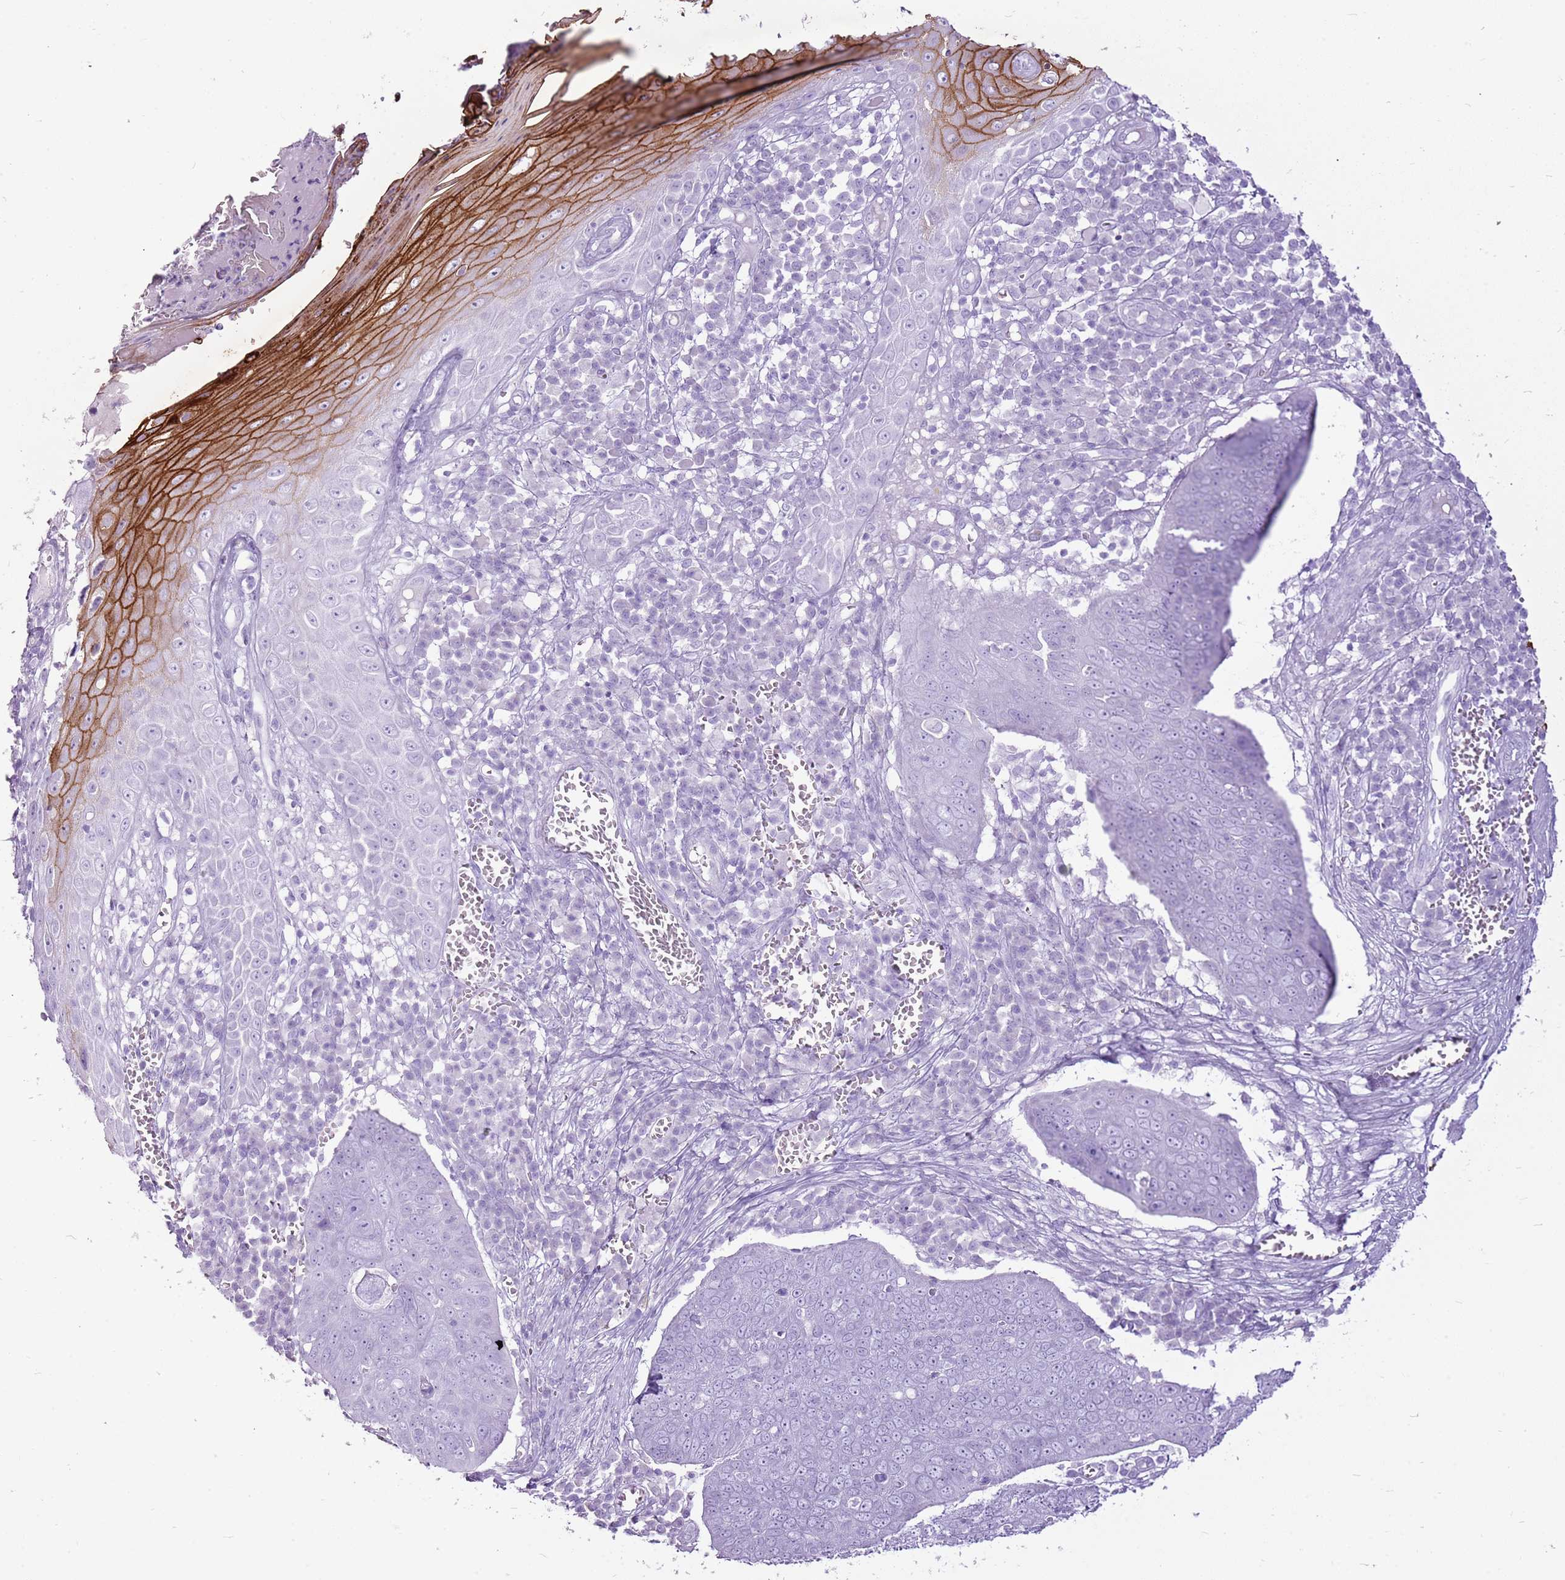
{"staining": {"intensity": "negative", "quantity": "none", "location": "none"}, "tissue": "skin cancer", "cell_type": "Tumor cells", "image_type": "cancer", "snomed": [{"axis": "morphology", "description": "Squamous cell carcinoma, NOS"}, {"axis": "topography", "description": "Skin"}], "caption": "There is no significant expression in tumor cells of squamous cell carcinoma (skin).", "gene": "CNFN", "patient": {"sex": "male", "age": 71}}